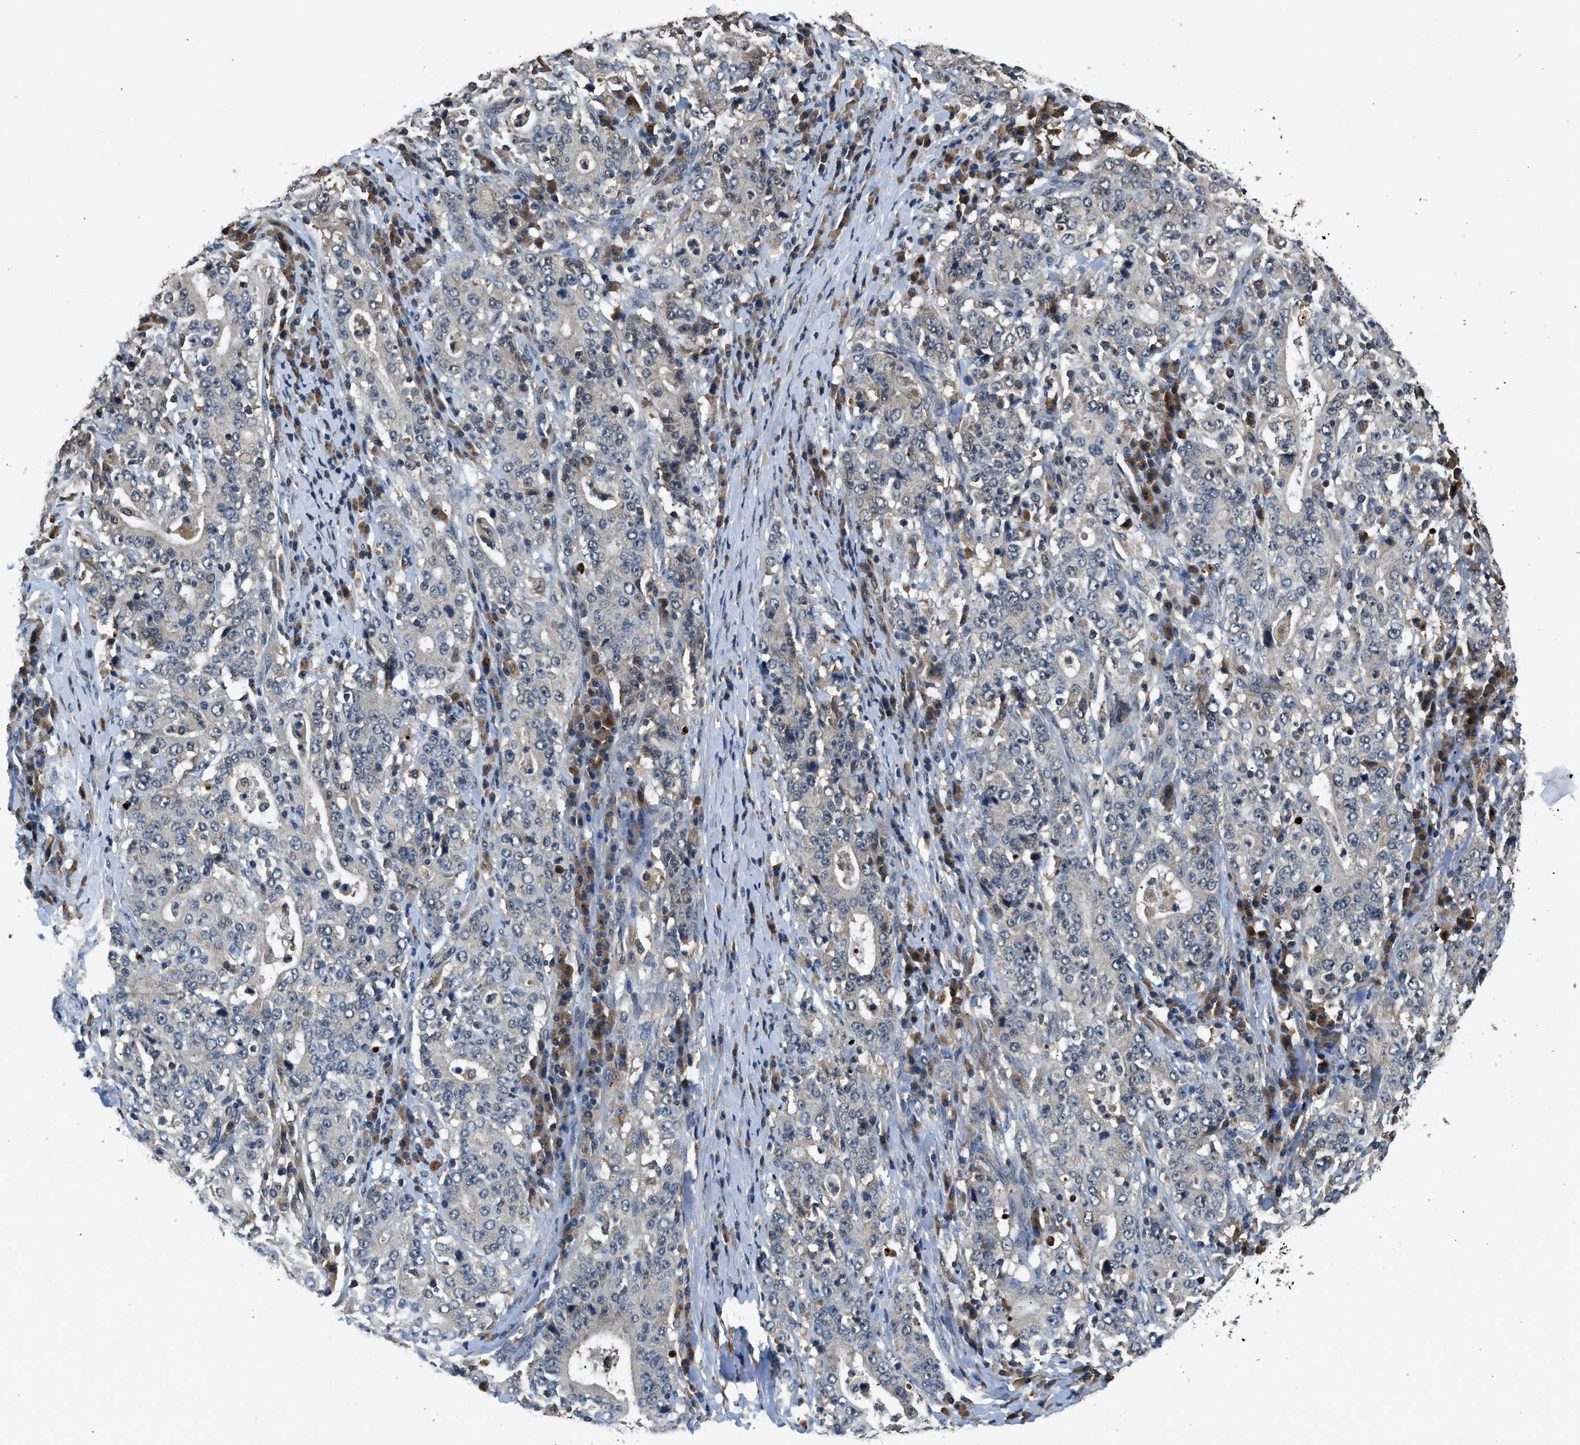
{"staining": {"intensity": "negative", "quantity": "none", "location": "none"}, "tissue": "stomach cancer", "cell_type": "Tumor cells", "image_type": "cancer", "snomed": [{"axis": "morphology", "description": "Normal tissue, NOS"}, {"axis": "morphology", "description": "Adenocarcinoma, NOS"}, {"axis": "topography", "description": "Stomach, upper"}, {"axis": "topography", "description": "Stomach"}], "caption": "Immunohistochemical staining of human adenocarcinoma (stomach) exhibits no significant staining in tumor cells. Nuclei are stained in blue.", "gene": "SLC15A4", "patient": {"sex": "male", "age": 59}}